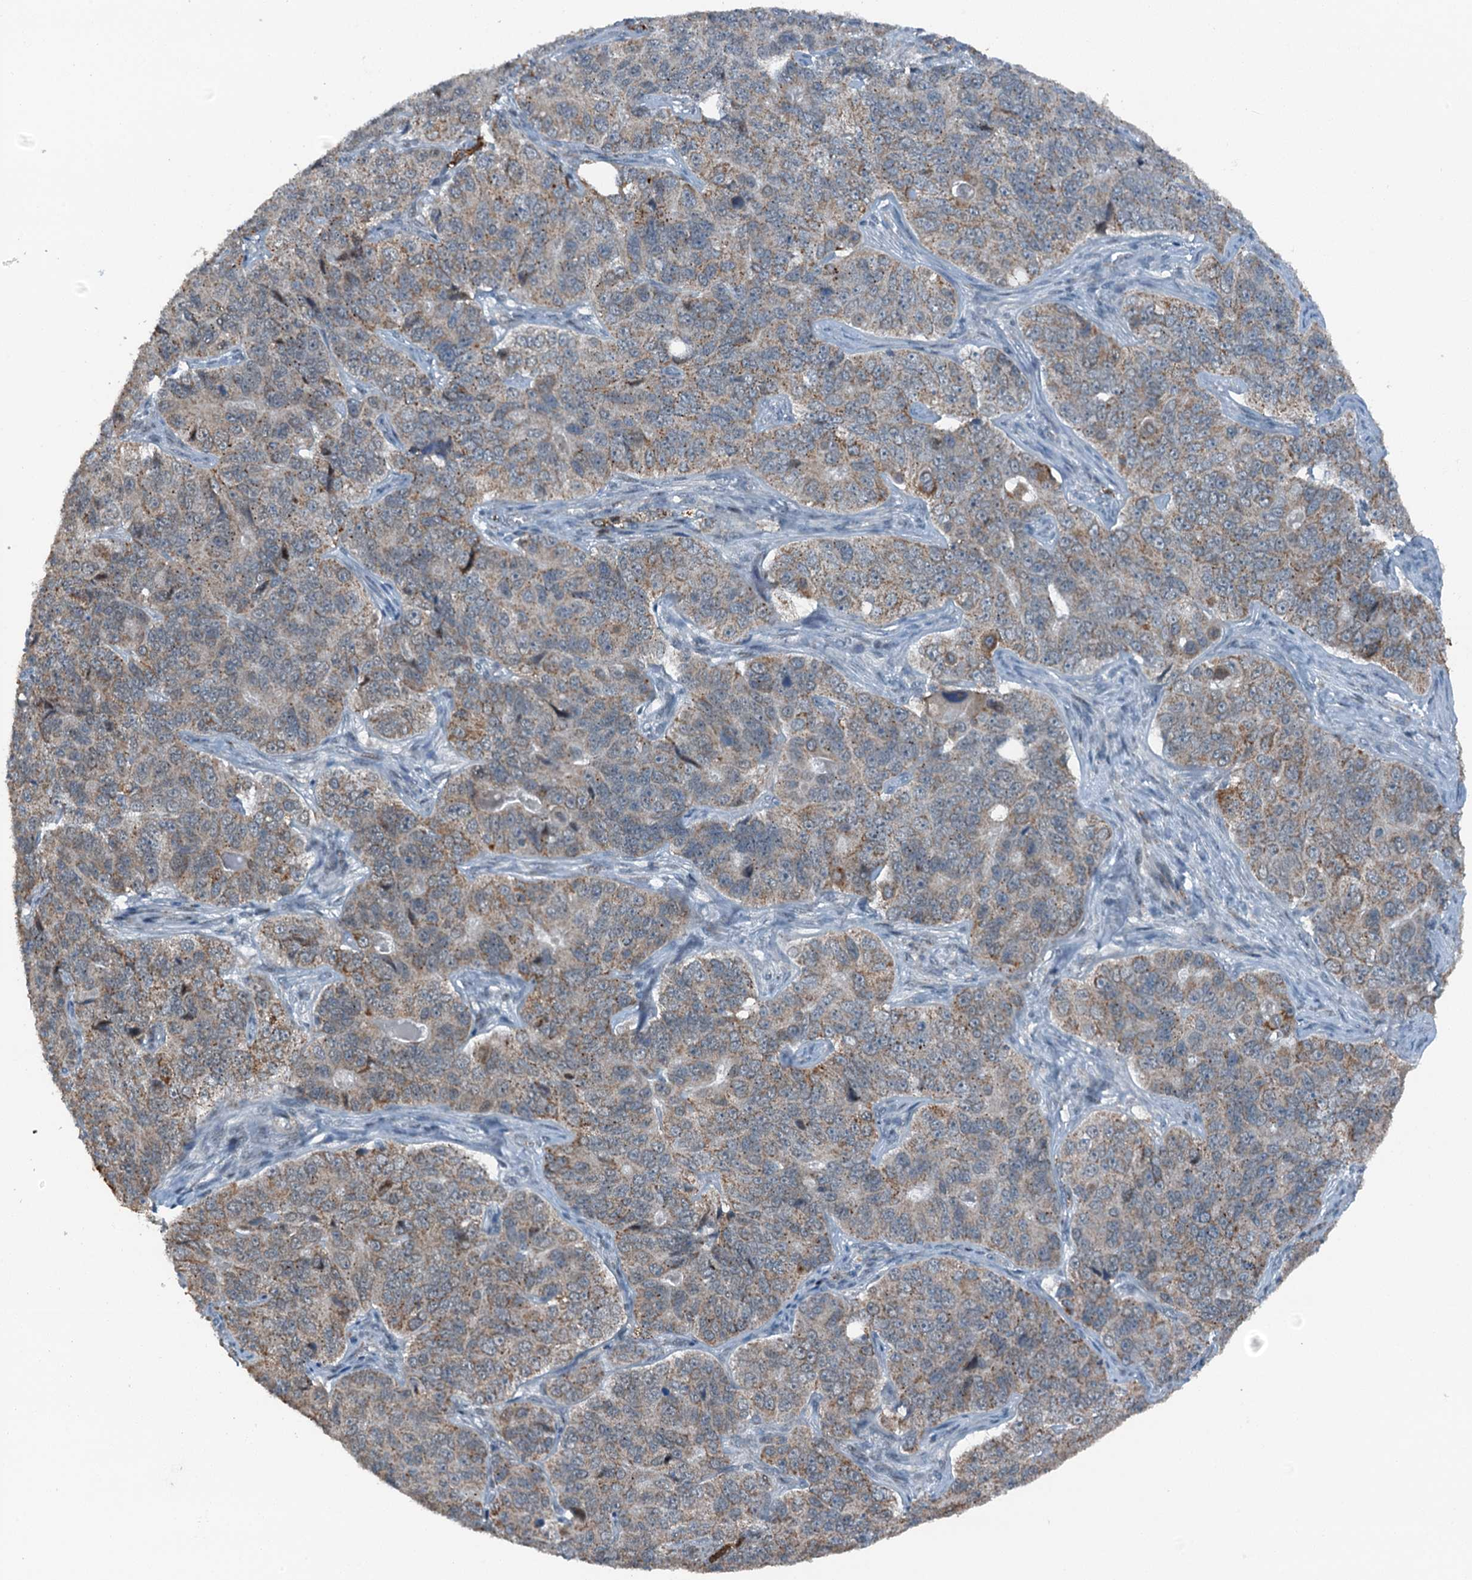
{"staining": {"intensity": "weak", "quantity": ">75%", "location": "cytoplasmic/membranous"}, "tissue": "ovarian cancer", "cell_type": "Tumor cells", "image_type": "cancer", "snomed": [{"axis": "morphology", "description": "Carcinoma, endometroid"}, {"axis": "topography", "description": "Ovary"}], "caption": "Weak cytoplasmic/membranous expression for a protein is seen in about >75% of tumor cells of ovarian cancer using immunohistochemistry (IHC).", "gene": "BMERB1", "patient": {"sex": "female", "age": 51}}